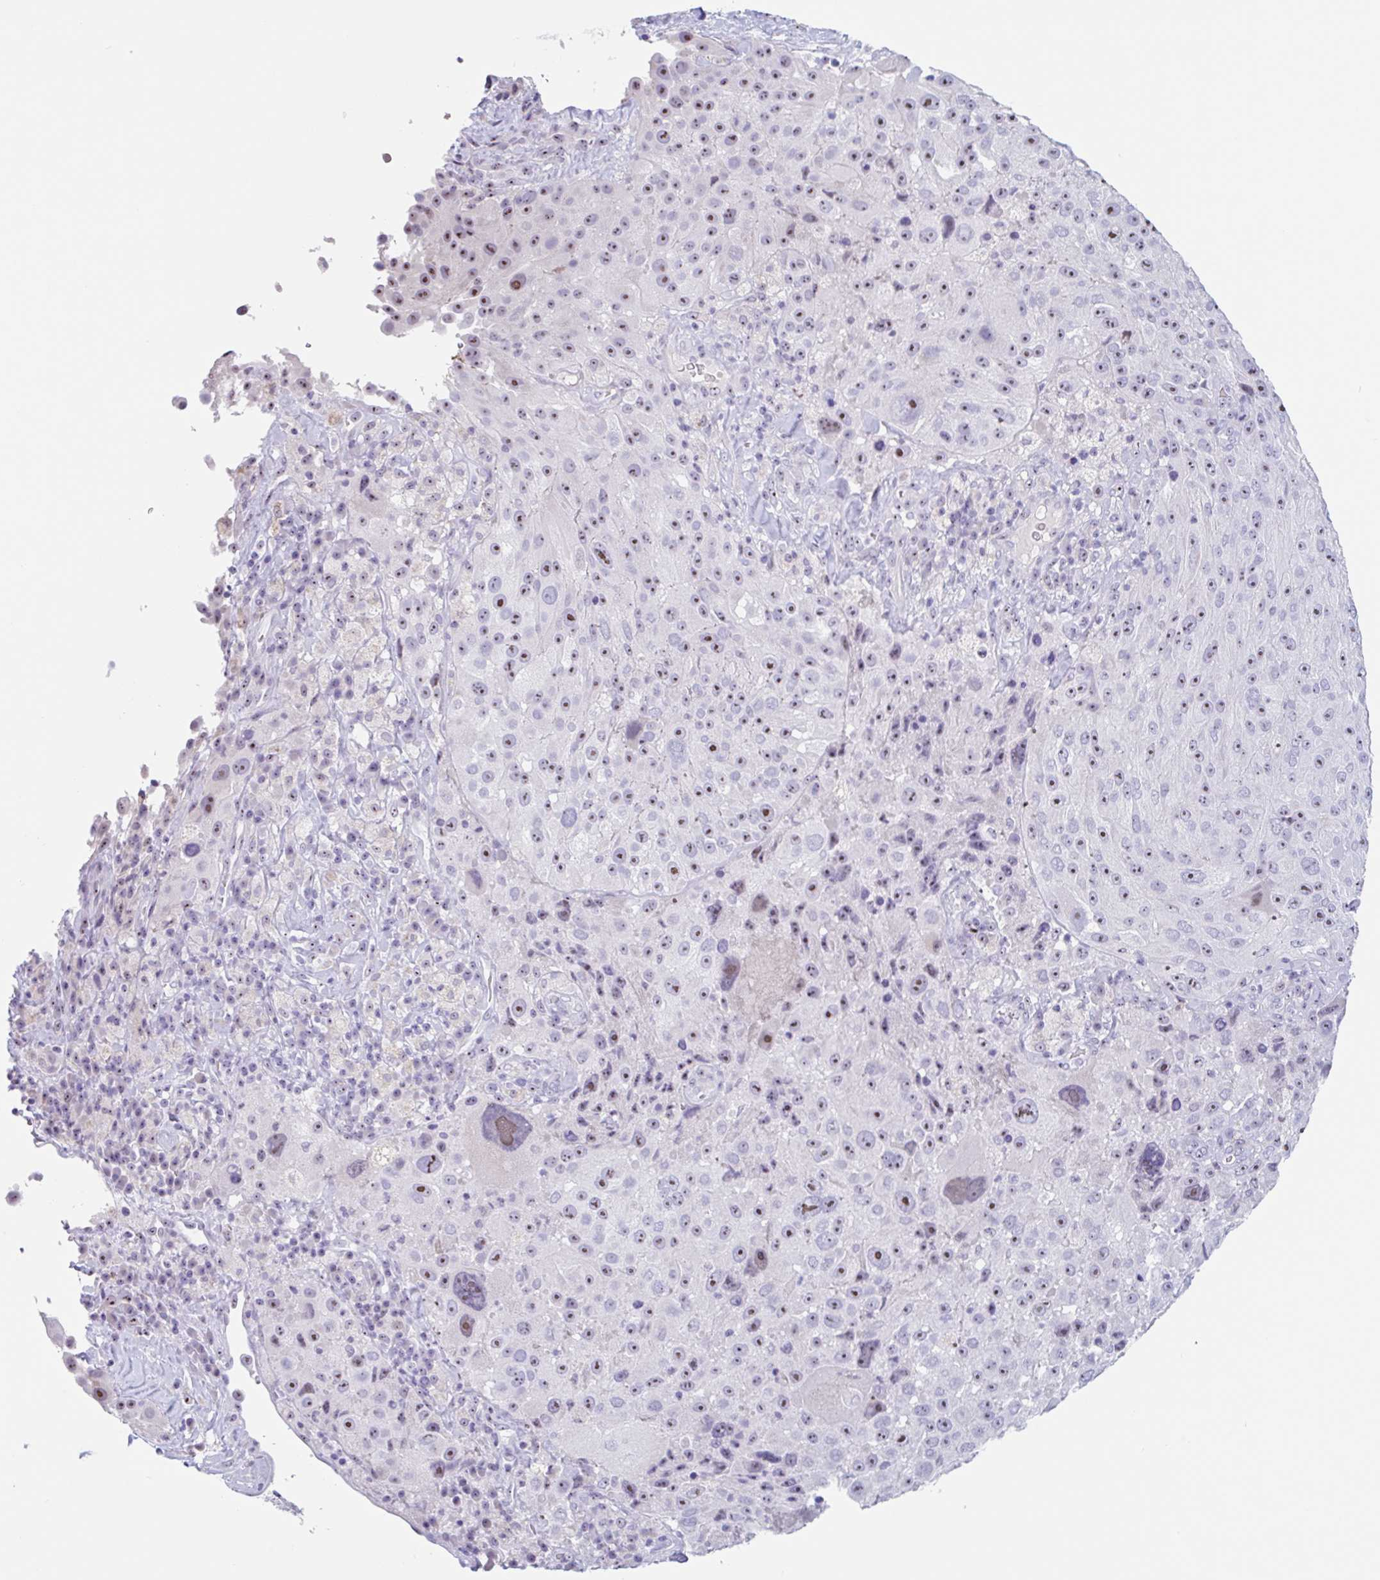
{"staining": {"intensity": "moderate", "quantity": ">75%", "location": "nuclear"}, "tissue": "melanoma", "cell_type": "Tumor cells", "image_type": "cancer", "snomed": [{"axis": "morphology", "description": "Malignant melanoma, Metastatic site"}, {"axis": "topography", "description": "Lymph node"}], "caption": "Malignant melanoma (metastatic site) stained for a protein reveals moderate nuclear positivity in tumor cells.", "gene": "LENG9", "patient": {"sex": "male", "age": 62}}